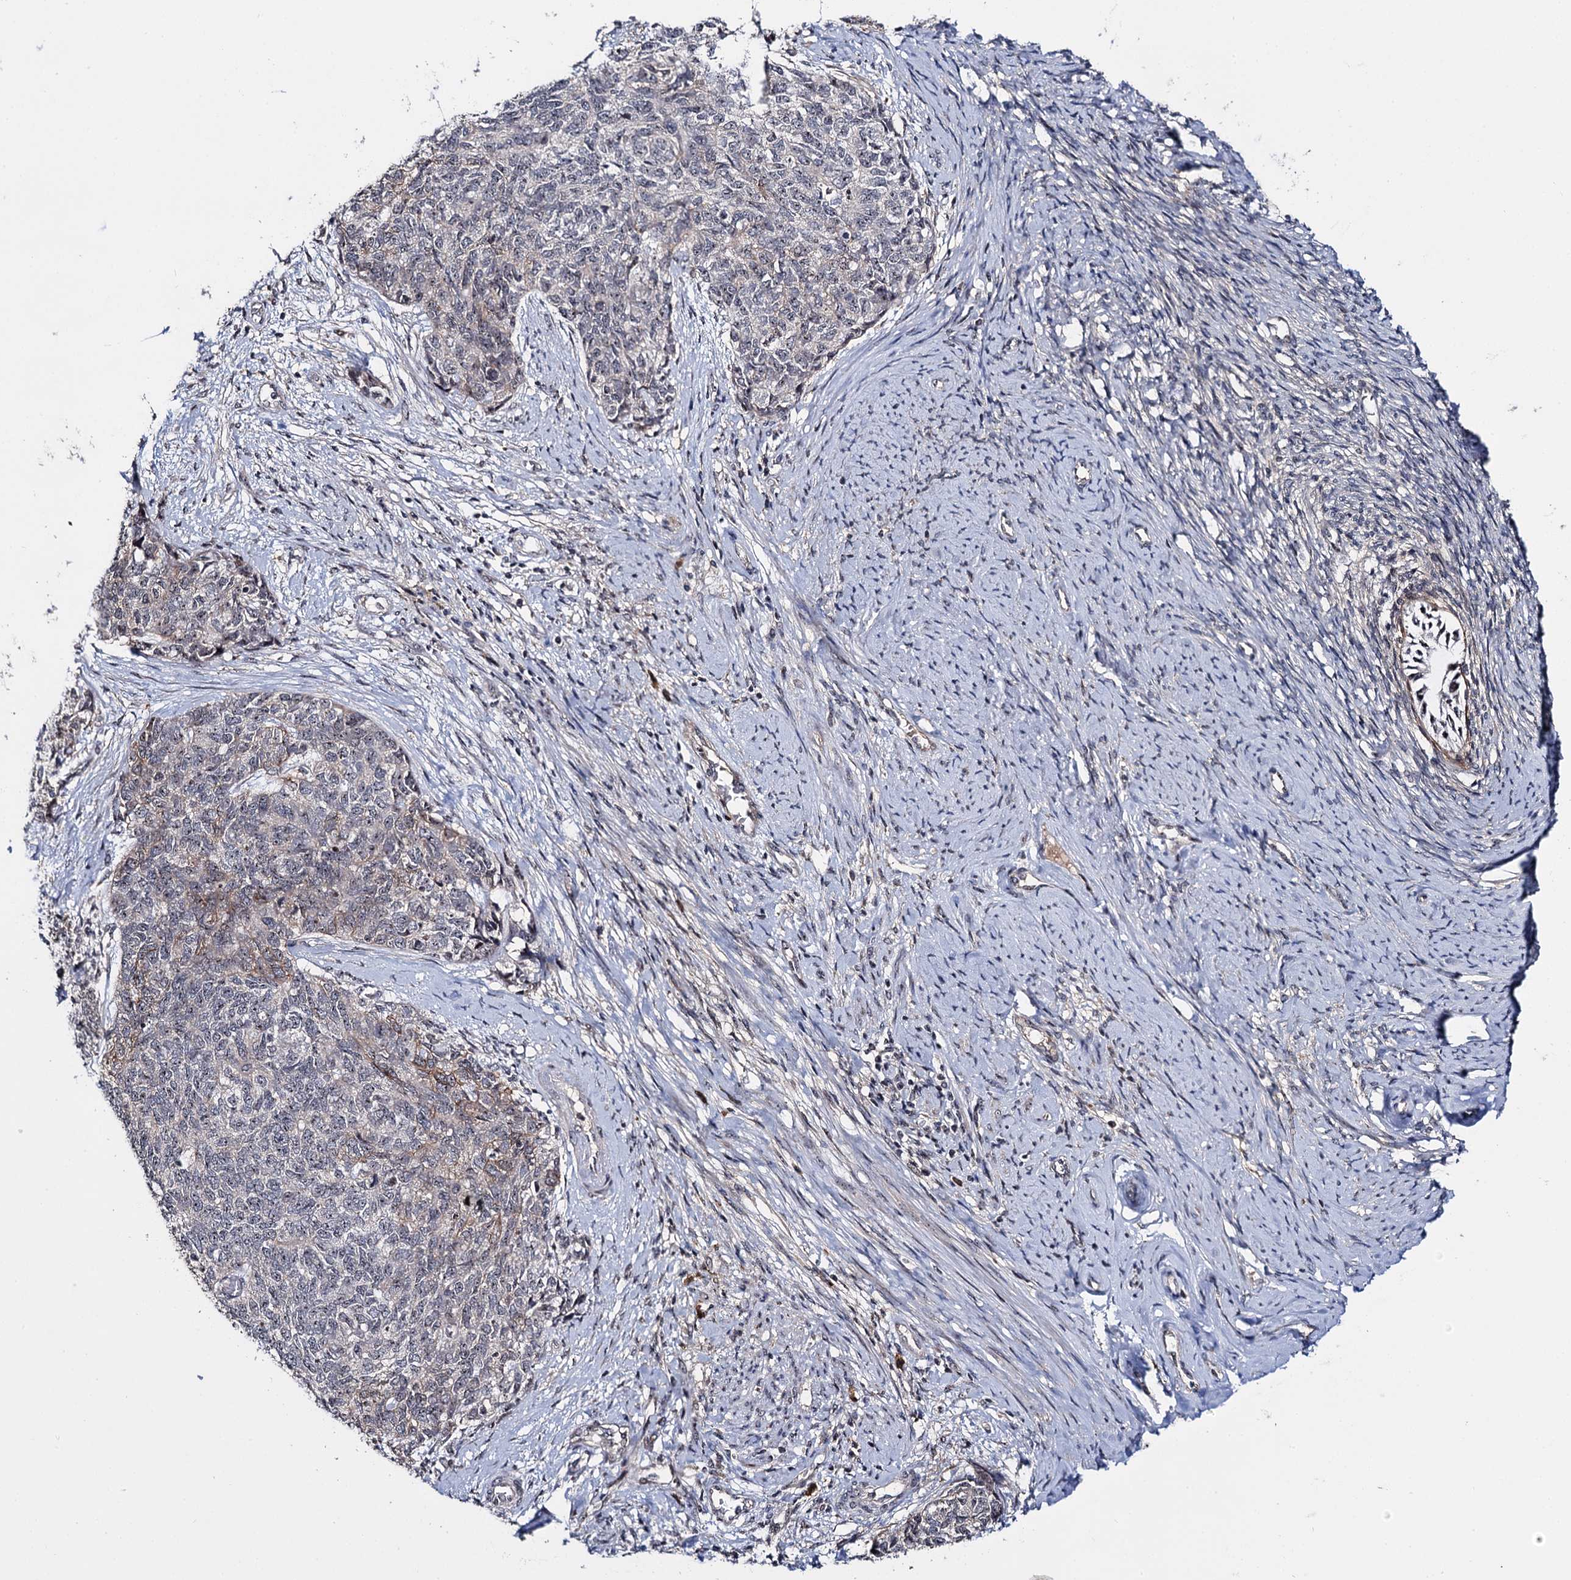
{"staining": {"intensity": "weak", "quantity": "<25%", "location": "cytoplasmic/membranous"}, "tissue": "cervical cancer", "cell_type": "Tumor cells", "image_type": "cancer", "snomed": [{"axis": "morphology", "description": "Squamous cell carcinoma, NOS"}, {"axis": "topography", "description": "Cervix"}], "caption": "This is an IHC micrograph of human cervical cancer. There is no staining in tumor cells.", "gene": "SUPT20H", "patient": {"sex": "female", "age": 63}}